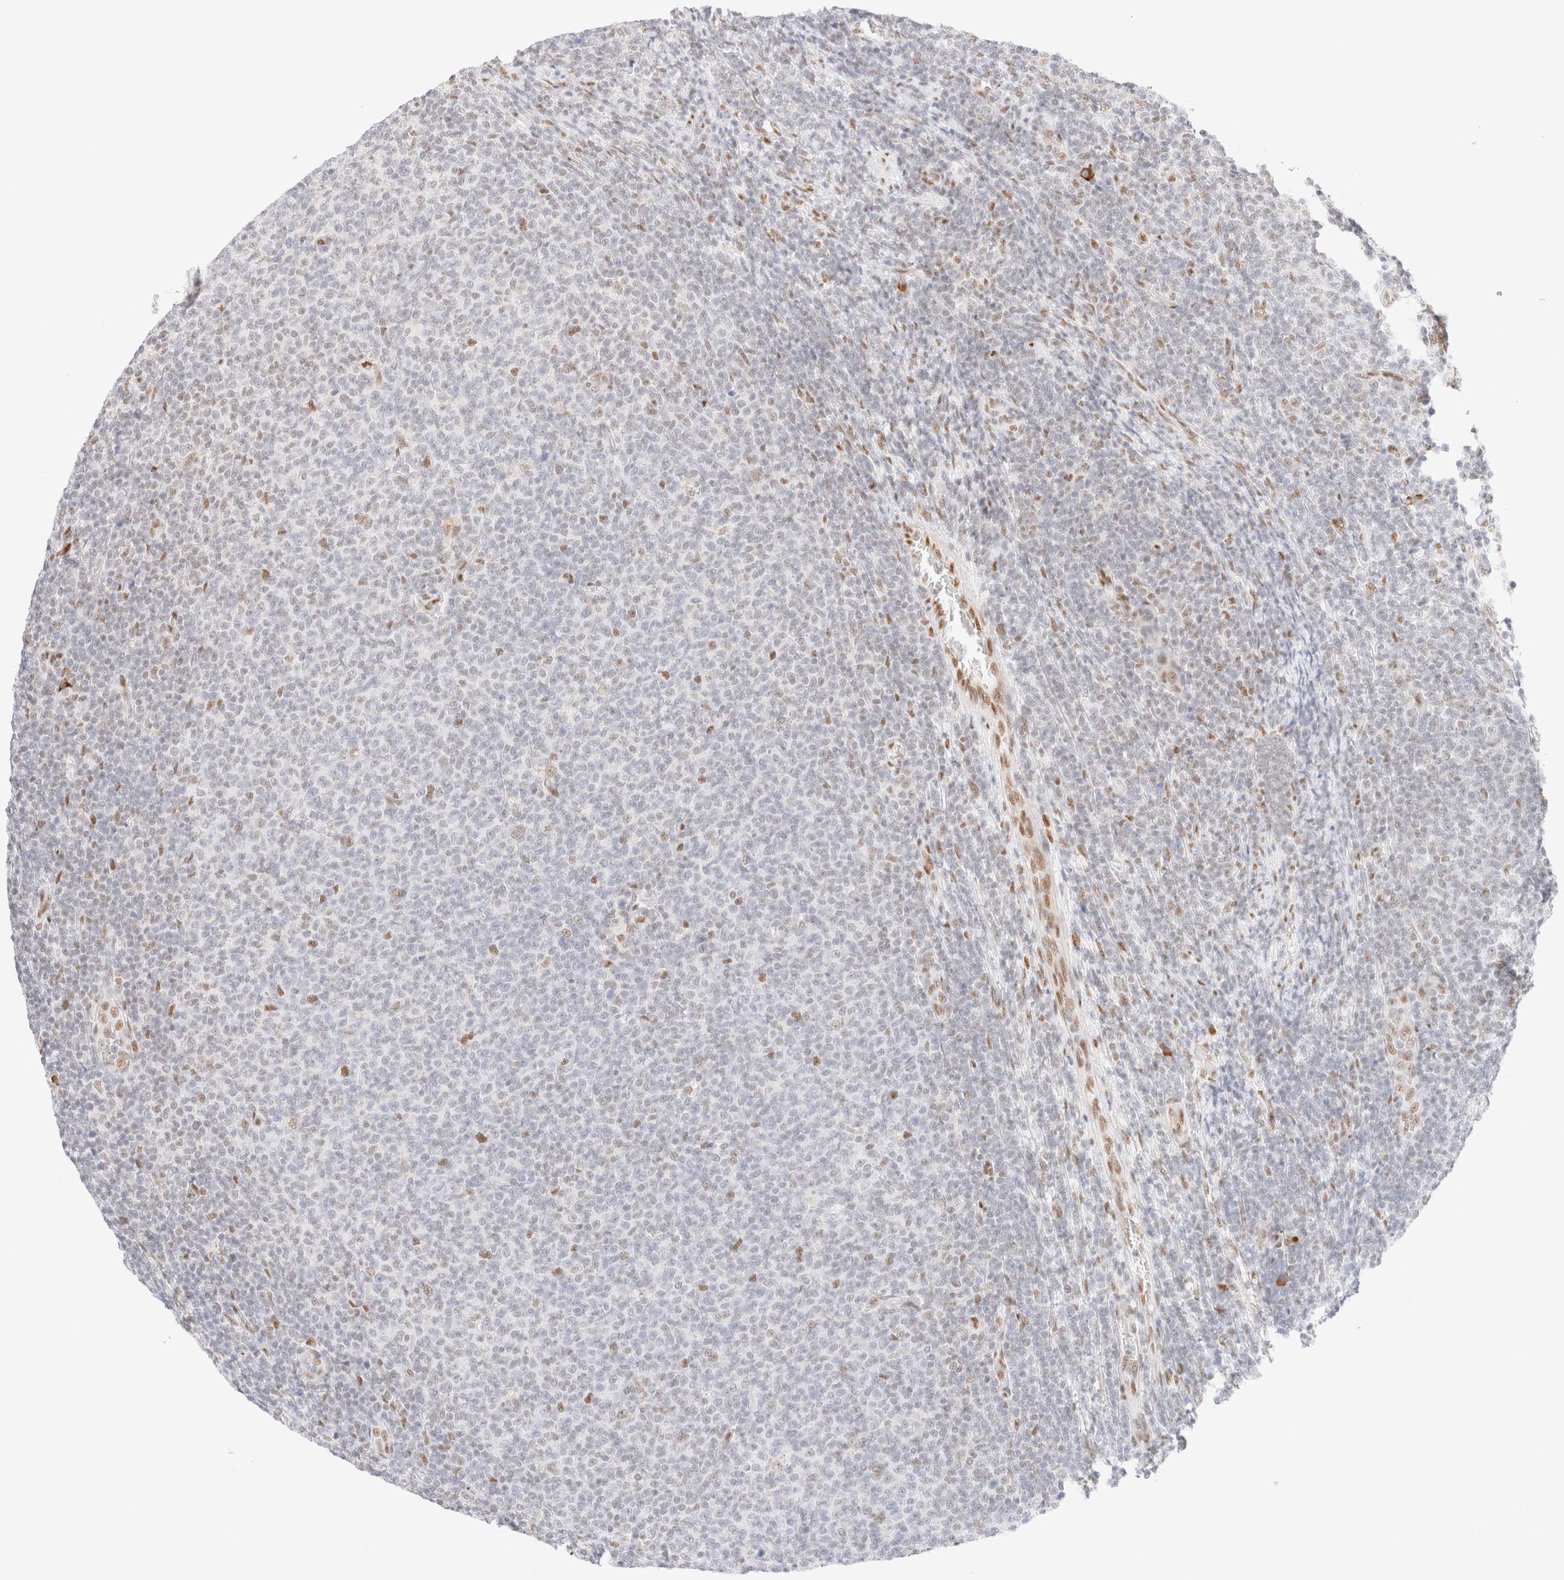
{"staining": {"intensity": "moderate", "quantity": "<25%", "location": "nuclear"}, "tissue": "lymphoma", "cell_type": "Tumor cells", "image_type": "cancer", "snomed": [{"axis": "morphology", "description": "Malignant lymphoma, non-Hodgkin's type, Low grade"}, {"axis": "topography", "description": "Lymph node"}], "caption": "Immunohistochemical staining of lymphoma demonstrates low levels of moderate nuclear staining in approximately <25% of tumor cells. (DAB IHC with brightfield microscopy, high magnification).", "gene": "CIC", "patient": {"sex": "male", "age": 66}}